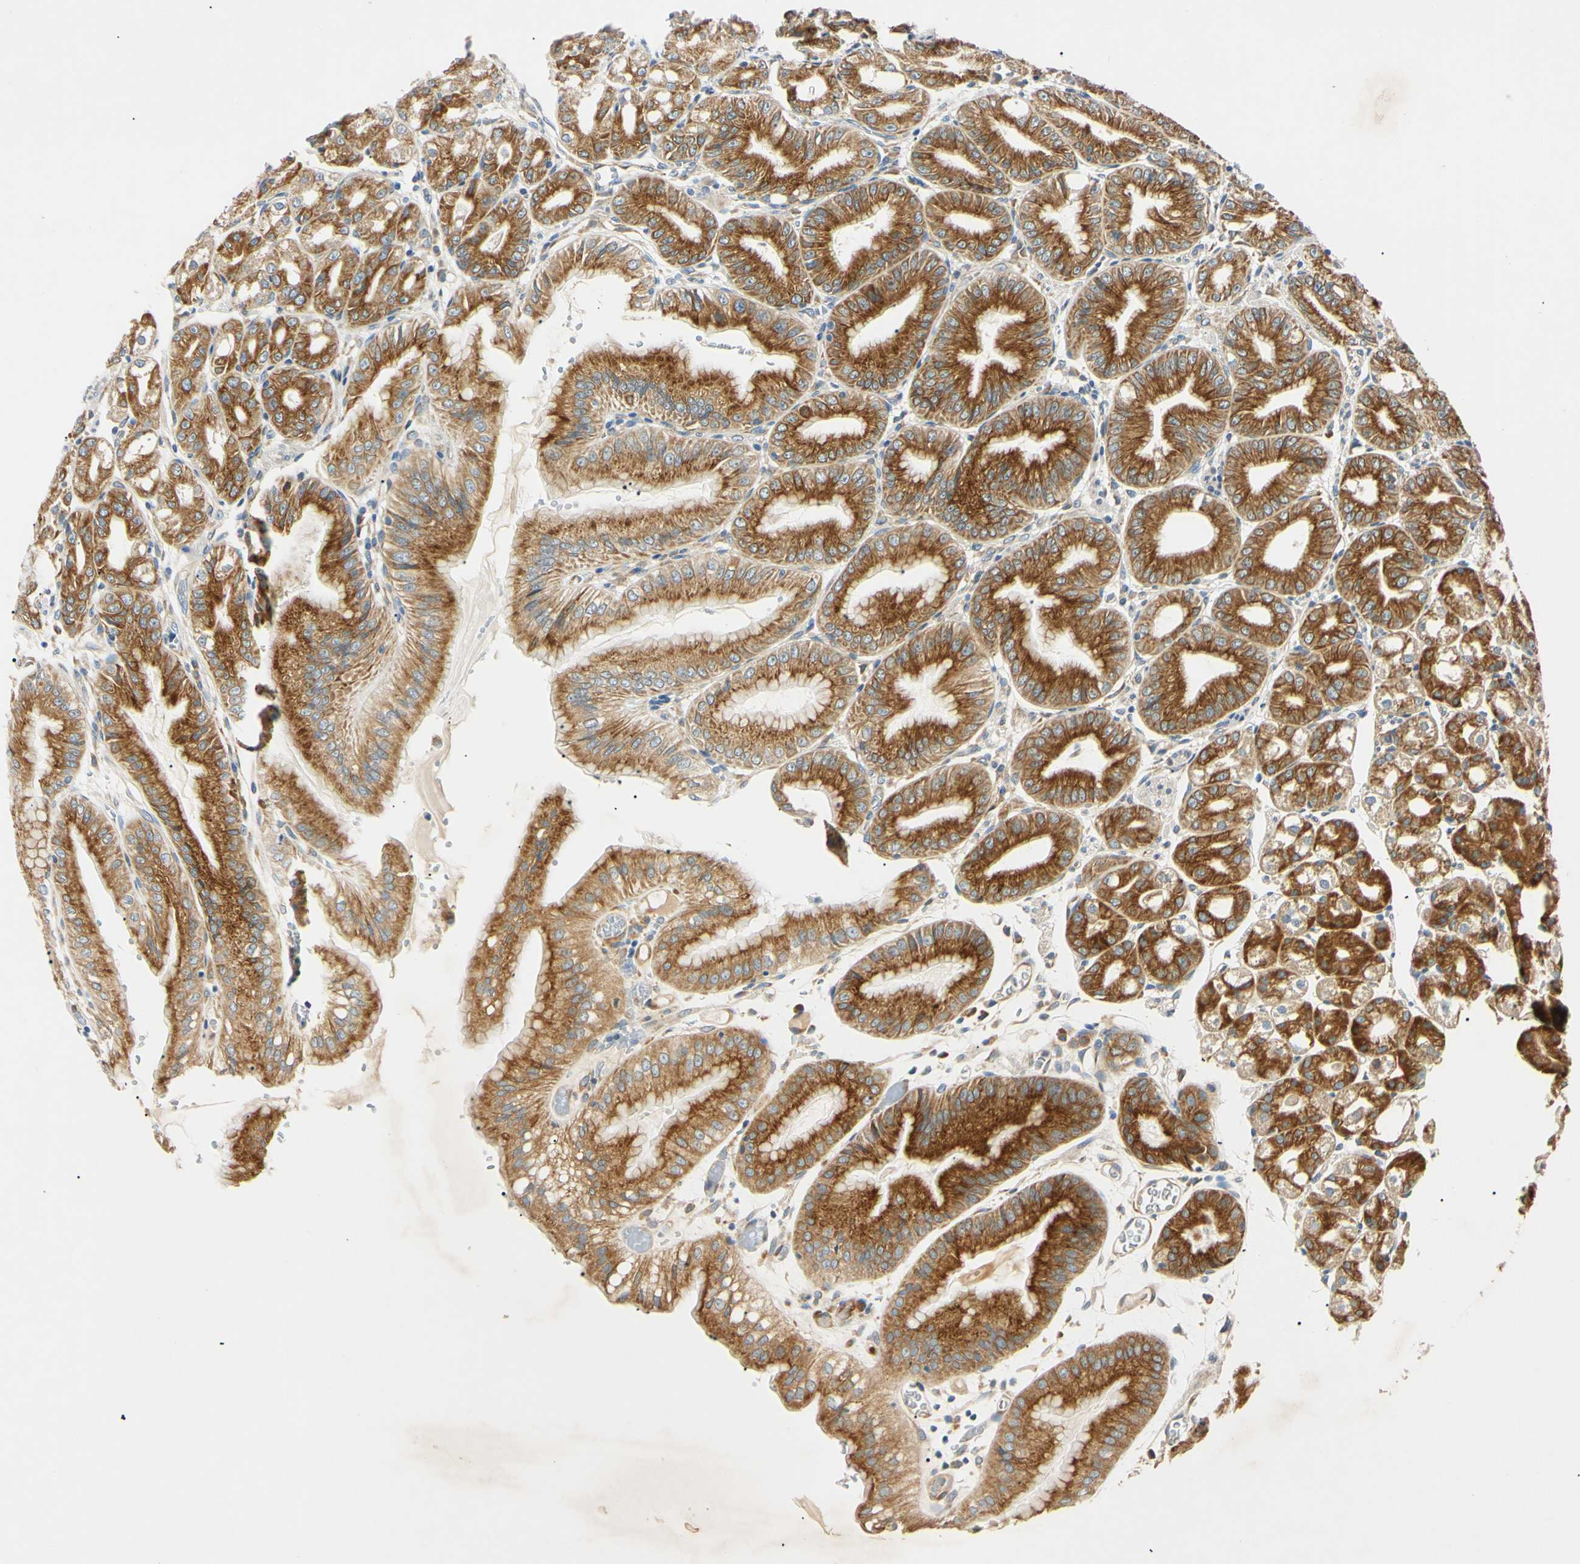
{"staining": {"intensity": "moderate", "quantity": ">75%", "location": "cytoplasmic/membranous"}, "tissue": "stomach", "cell_type": "Glandular cells", "image_type": "normal", "snomed": [{"axis": "morphology", "description": "Normal tissue, NOS"}, {"axis": "topography", "description": "Stomach, lower"}], "caption": "Benign stomach displays moderate cytoplasmic/membranous positivity in about >75% of glandular cells Using DAB (brown) and hematoxylin (blue) stains, captured at high magnification using brightfield microscopy..", "gene": "DNAJB12", "patient": {"sex": "male", "age": 71}}